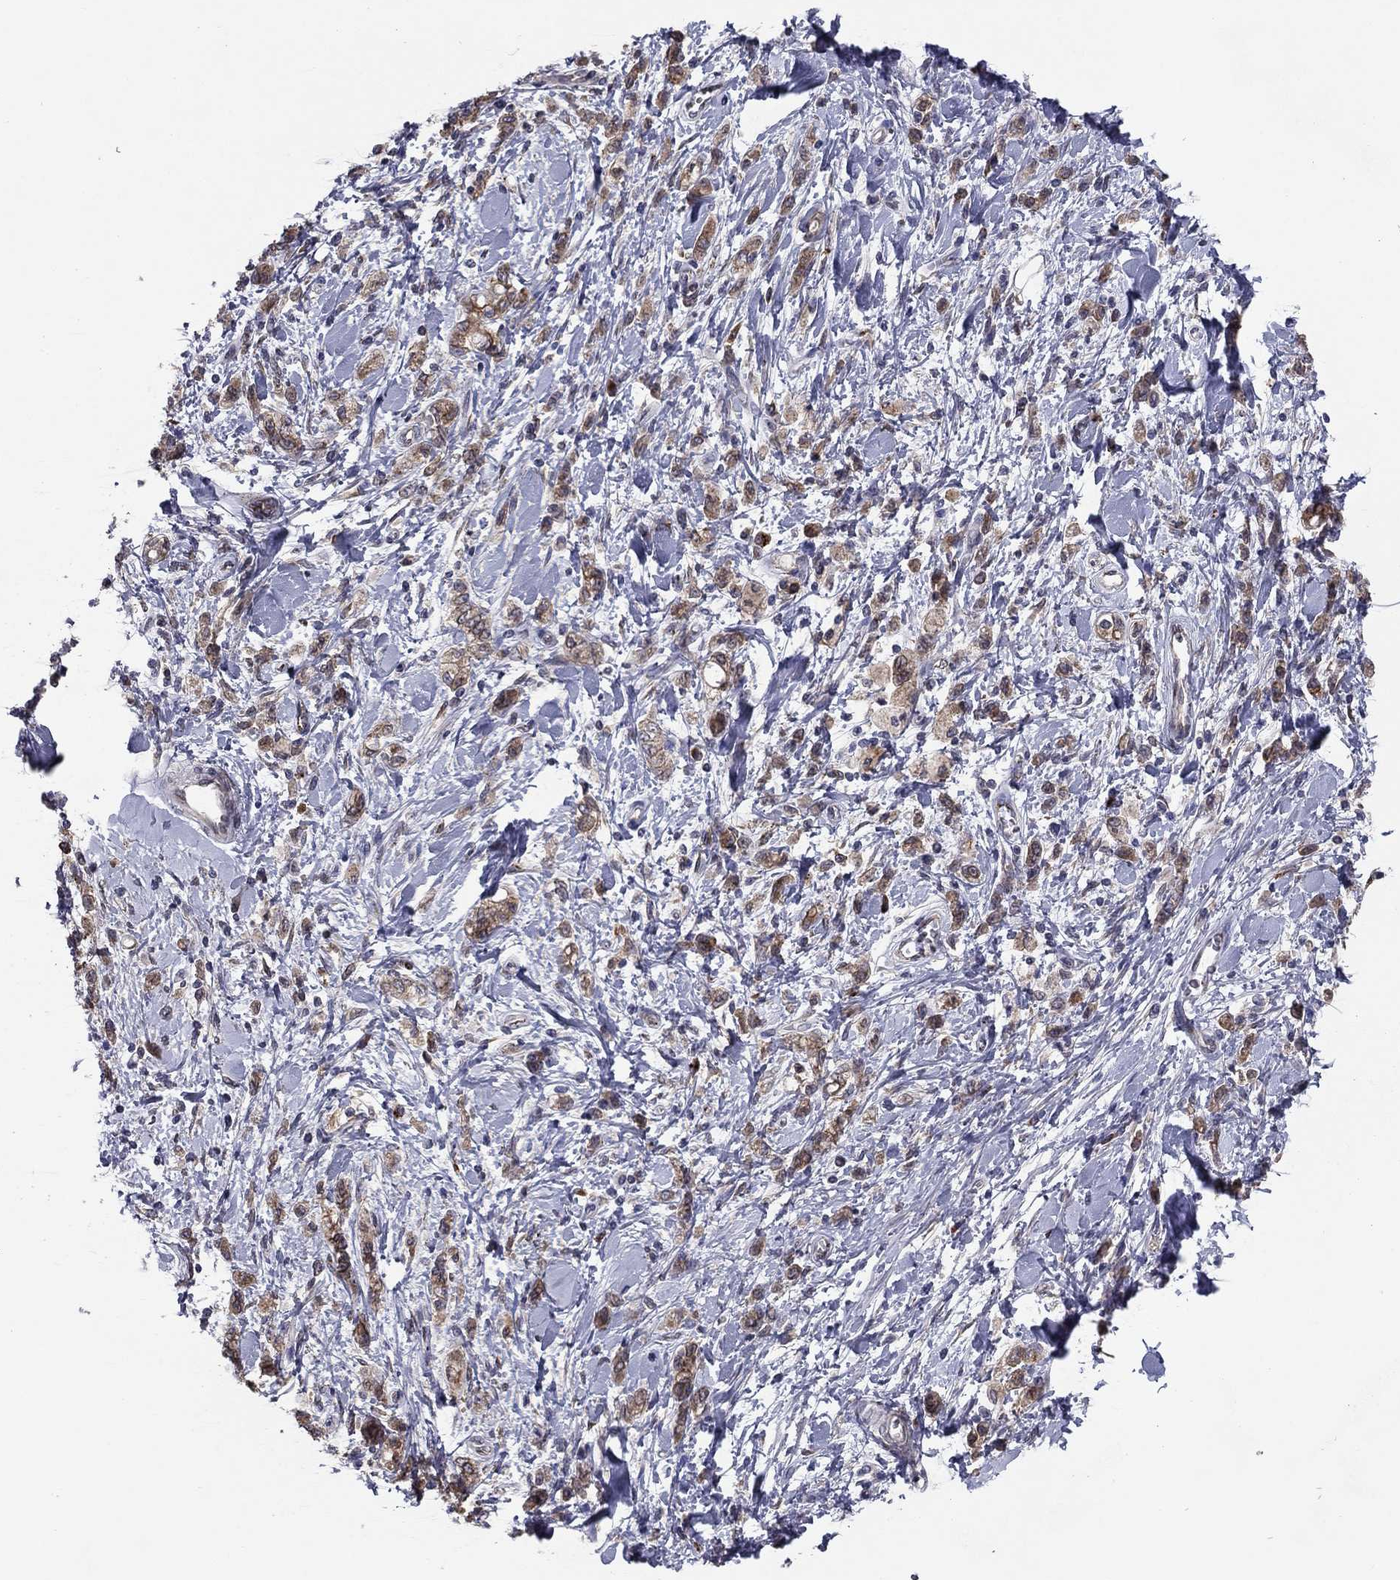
{"staining": {"intensity": "moderate", "quantity": ">75%", "location": "cytoplasmic/membranous"}, "tissue": "stomach cancer", "cell_type": "Tumor cells", "image_type": "cancer", "snomed": [{"axis": "morphology", "description": "Adenocarcinoma, NOS"}, {"axis": "topography", "description": "Stomach"}], "caption": "Stomach cancer (adenocarcinoma) stained with a protein marker exhibits moderate staining in tumor cells.", "gene": "YIF1A", "patient": {"sex": "male", "age": 77}}